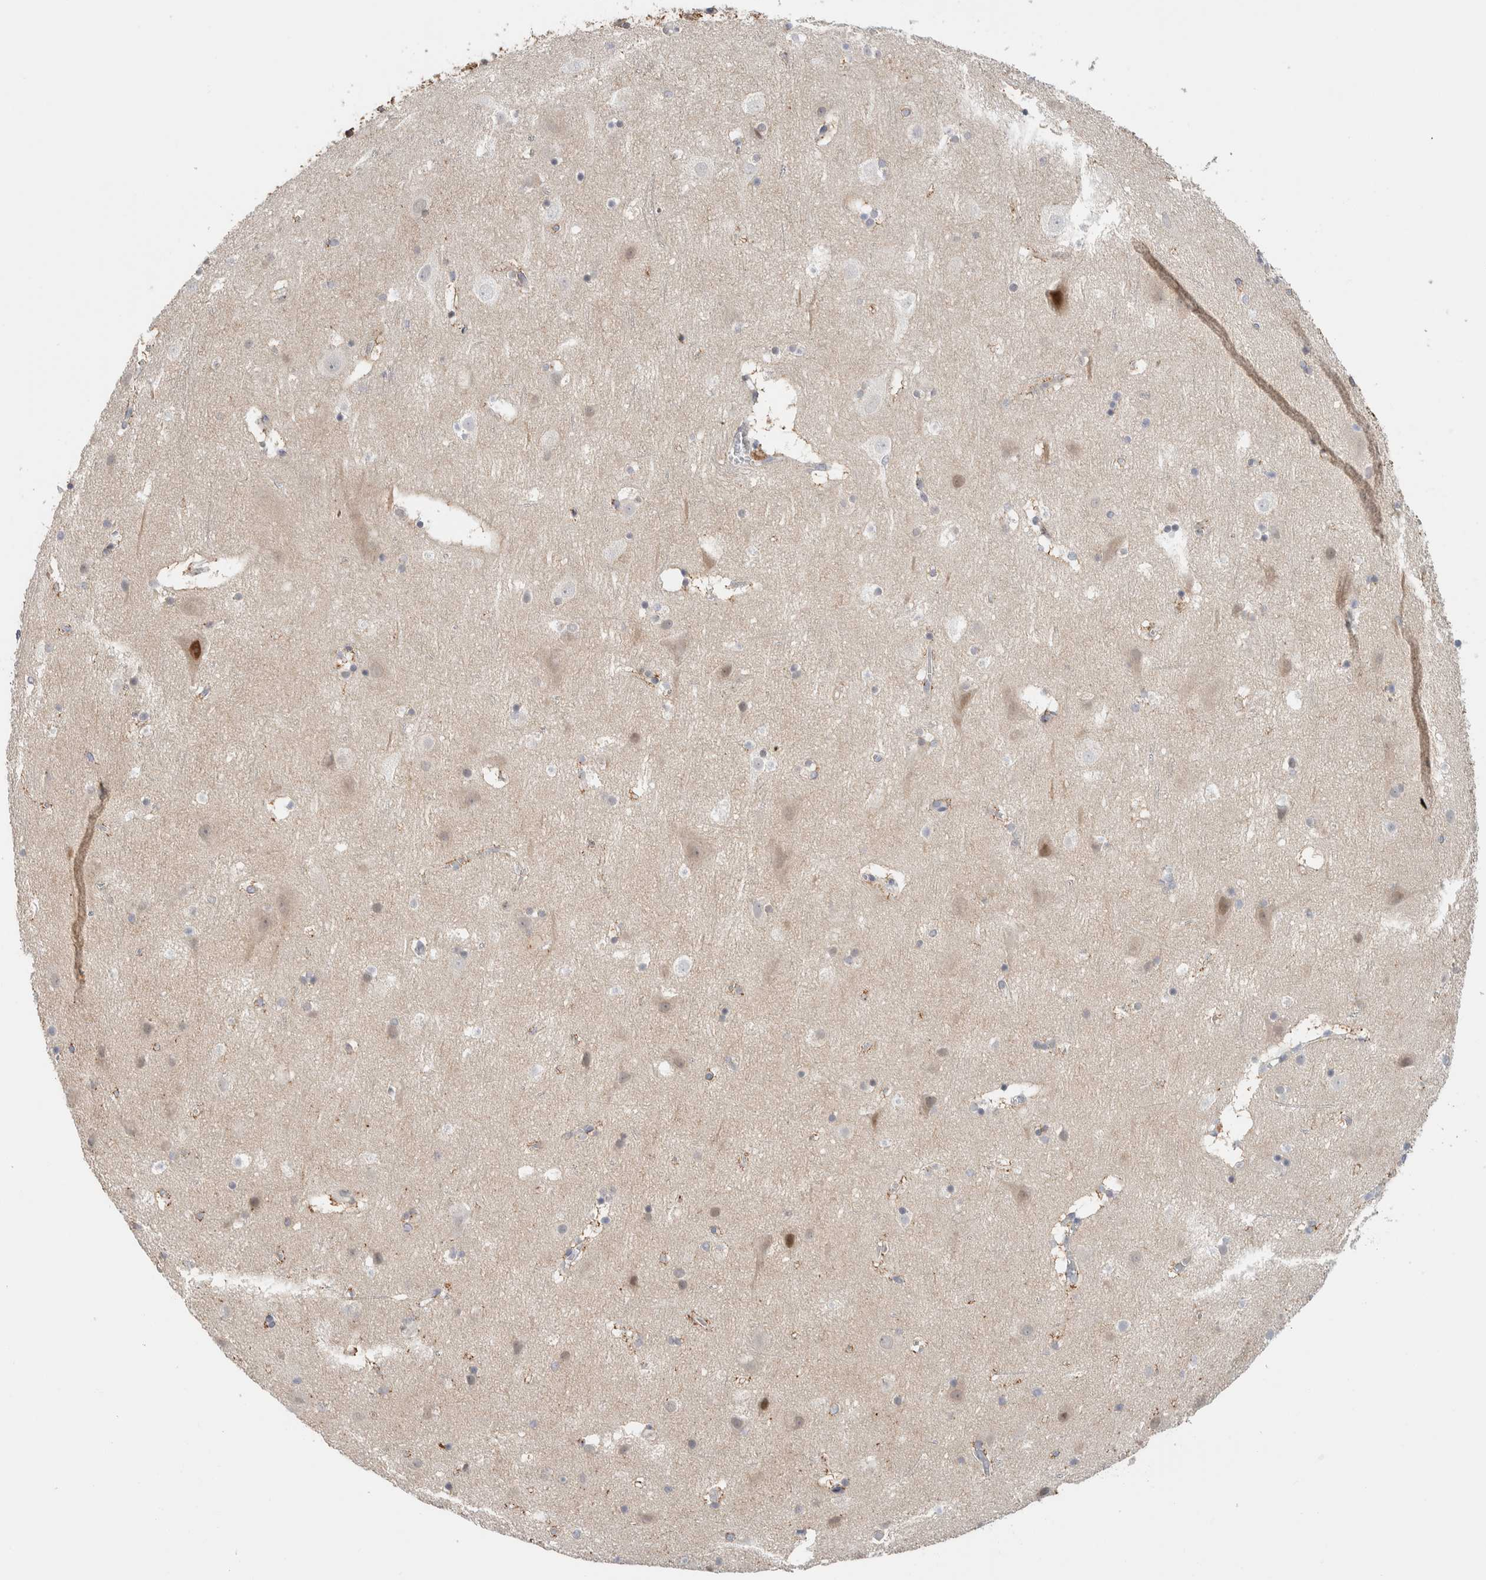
{"staining": {"intensity": "weak", "quantity": "25%-75%", "location": "cytoplasmic/membranous"}, "tissue": "cerebral cortex", "cell_type": "Endothelial cells", "image_type": "normal", "snomed": [{"axis": "morphology", "description": "Normal tissue, NOS"}, {"axis": "topography", "description": "Cerebral cortex"}], "caption": "DAB immunohistochemical staining of benign human cerebral cortex exhibits weak cytoplasmic/membranous protein expression in approximately 25%-75% of endothelial cells. The protein of interest is shown in brown color, while the nuclei are stained blue.", "gene": "NCR3LG1", "patient": {"sex": "male", "age": 45}}